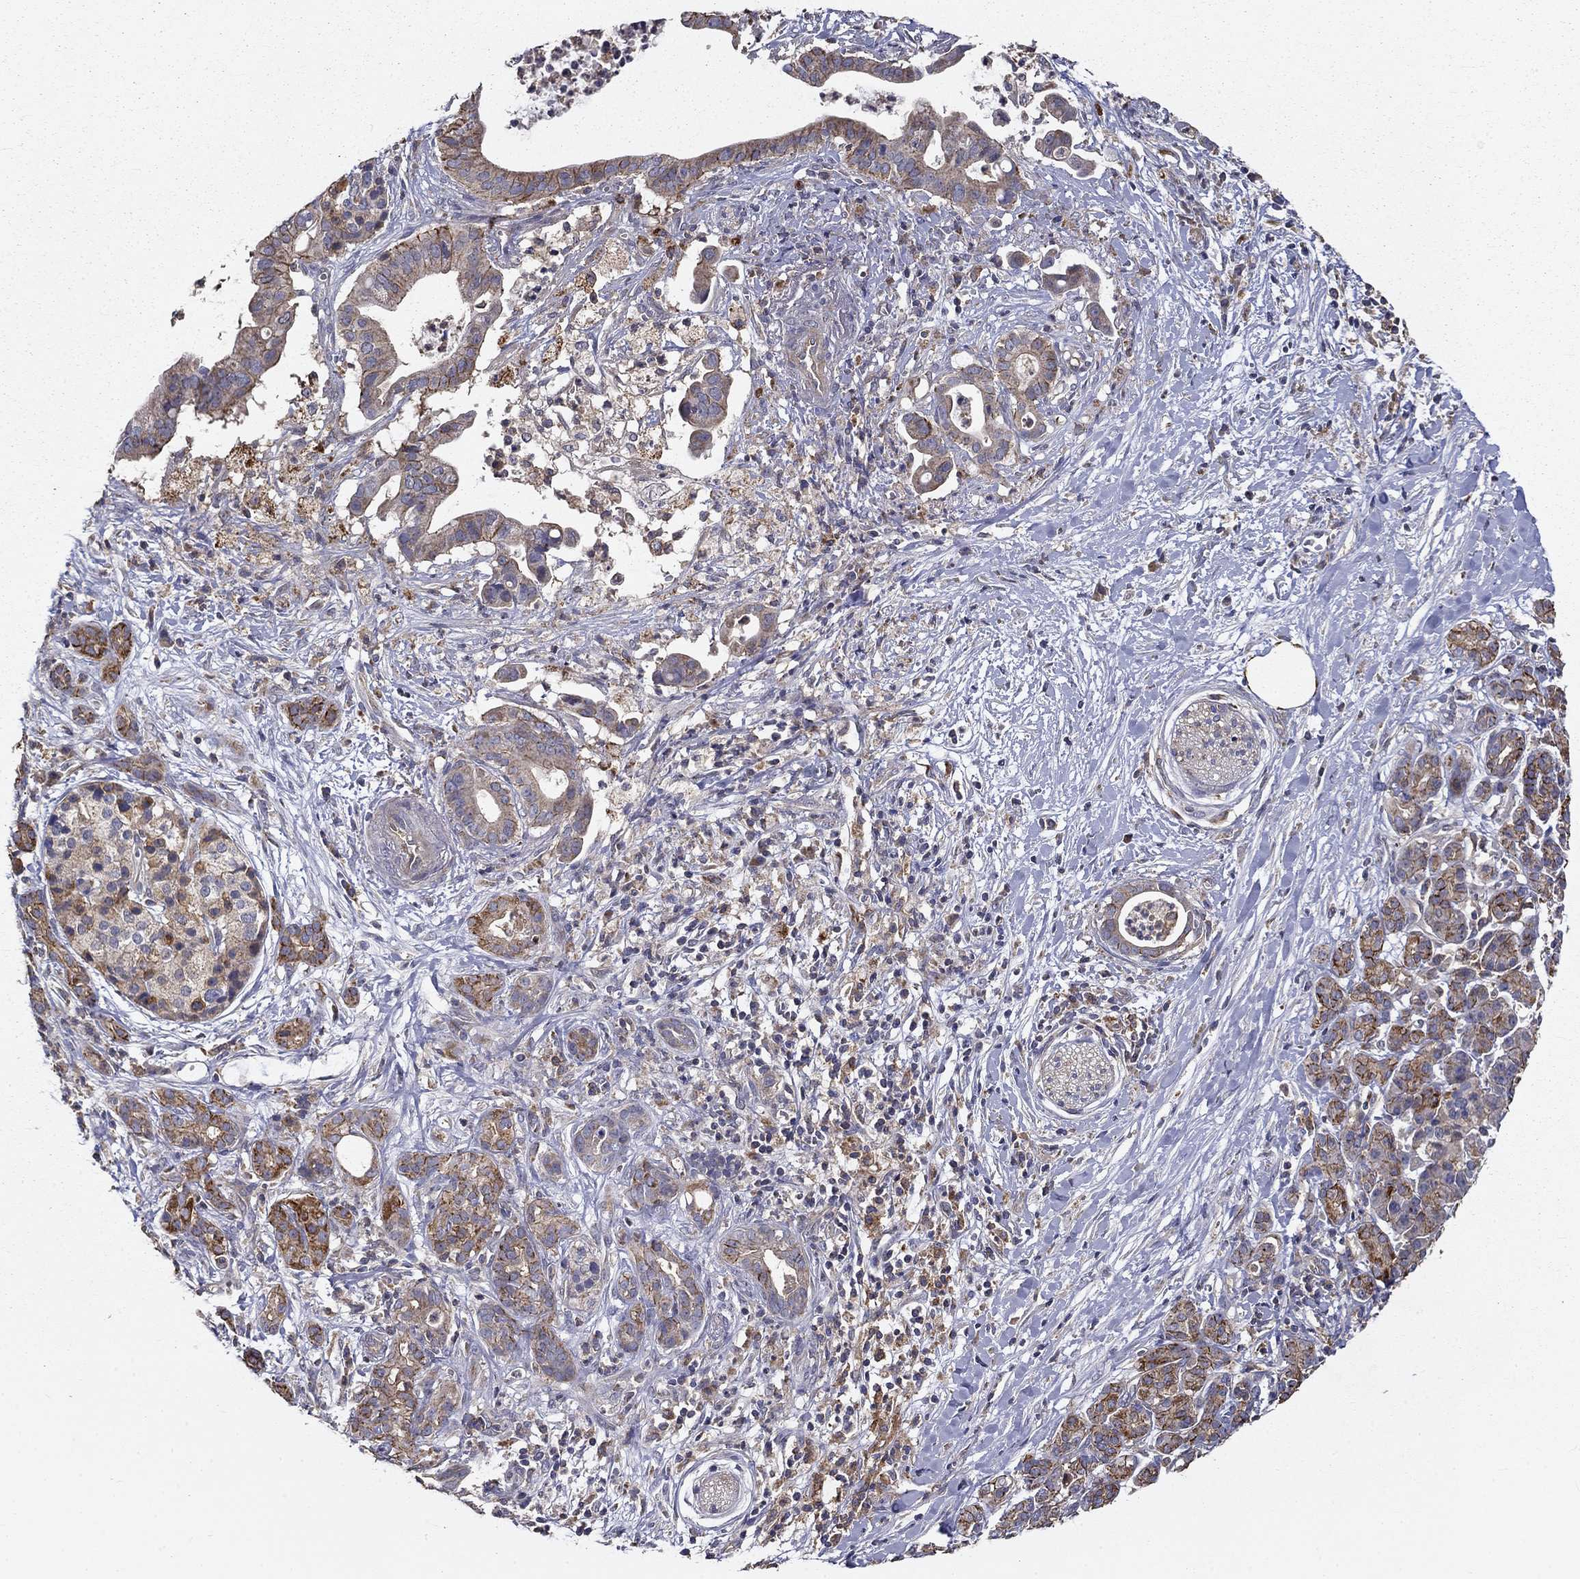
{"staining": {"intensity": "strong", "quantity": "25%-75%", "location": "cytoplasmic/membranous"}, "tissue": "pancreatic cancer", "cell_type": "Tumor cells", "image_type": "cancer", "snomed": [{"axis": "morphology", "description": "Adenocarcinoma, NOS"}, {"axis": "topography", "description": "Pancreas"}], "caption": "Brown immunohistochemical staining in human pancreatic cancer exhibits strong cytoplasmic/membranous positivity in approximately 25%-75% of tumor cells. Using DAB (3,3'-diaminobenzidine) (brown) and hematoxylin (blue) stains, captured at high magnification using brightfield microscopy.", "gene": "ALDH4A1", "patient": {"sex": "male", "age": 61}}